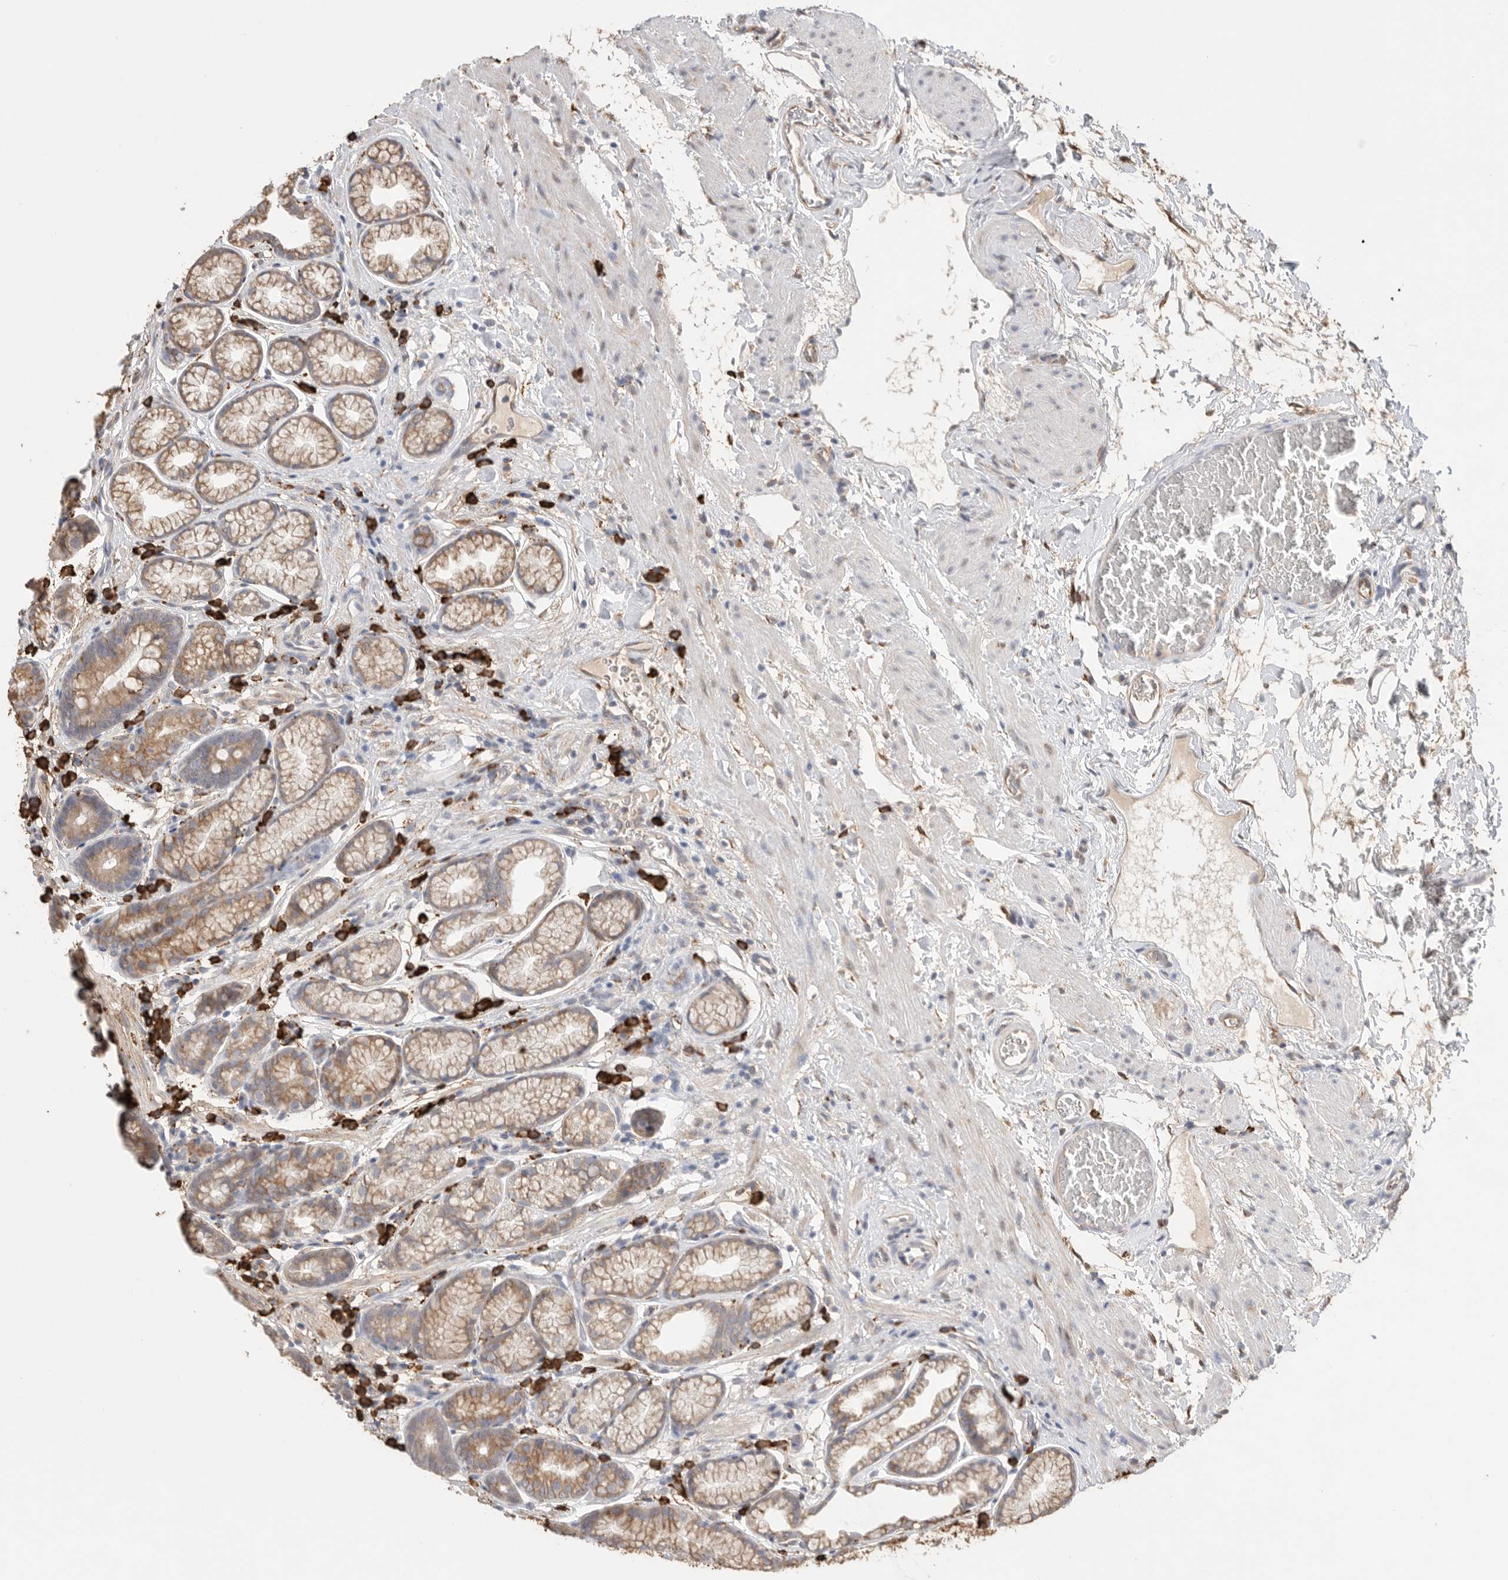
{"staining": {"intensity": "moderate", "quantity": ">75%", "location": "cytoplasmic/membranous"}, "tissue": "stomach", "cell_type": "Glandular cells", "image_type": "normal", "snomed": [{"axis": "morphology", "description": "Normal tissue, NOS"}, {"axis": "topography", "description": "Stomach"}], "caption": "Stomach stained with immunohistochemistry (IHC) shows moderate cytoplasmic/membranous positivity in about >75% of glandular cells.", "gene": "BLOC1S5", "patient": {"sex": "male", "age": 42}}